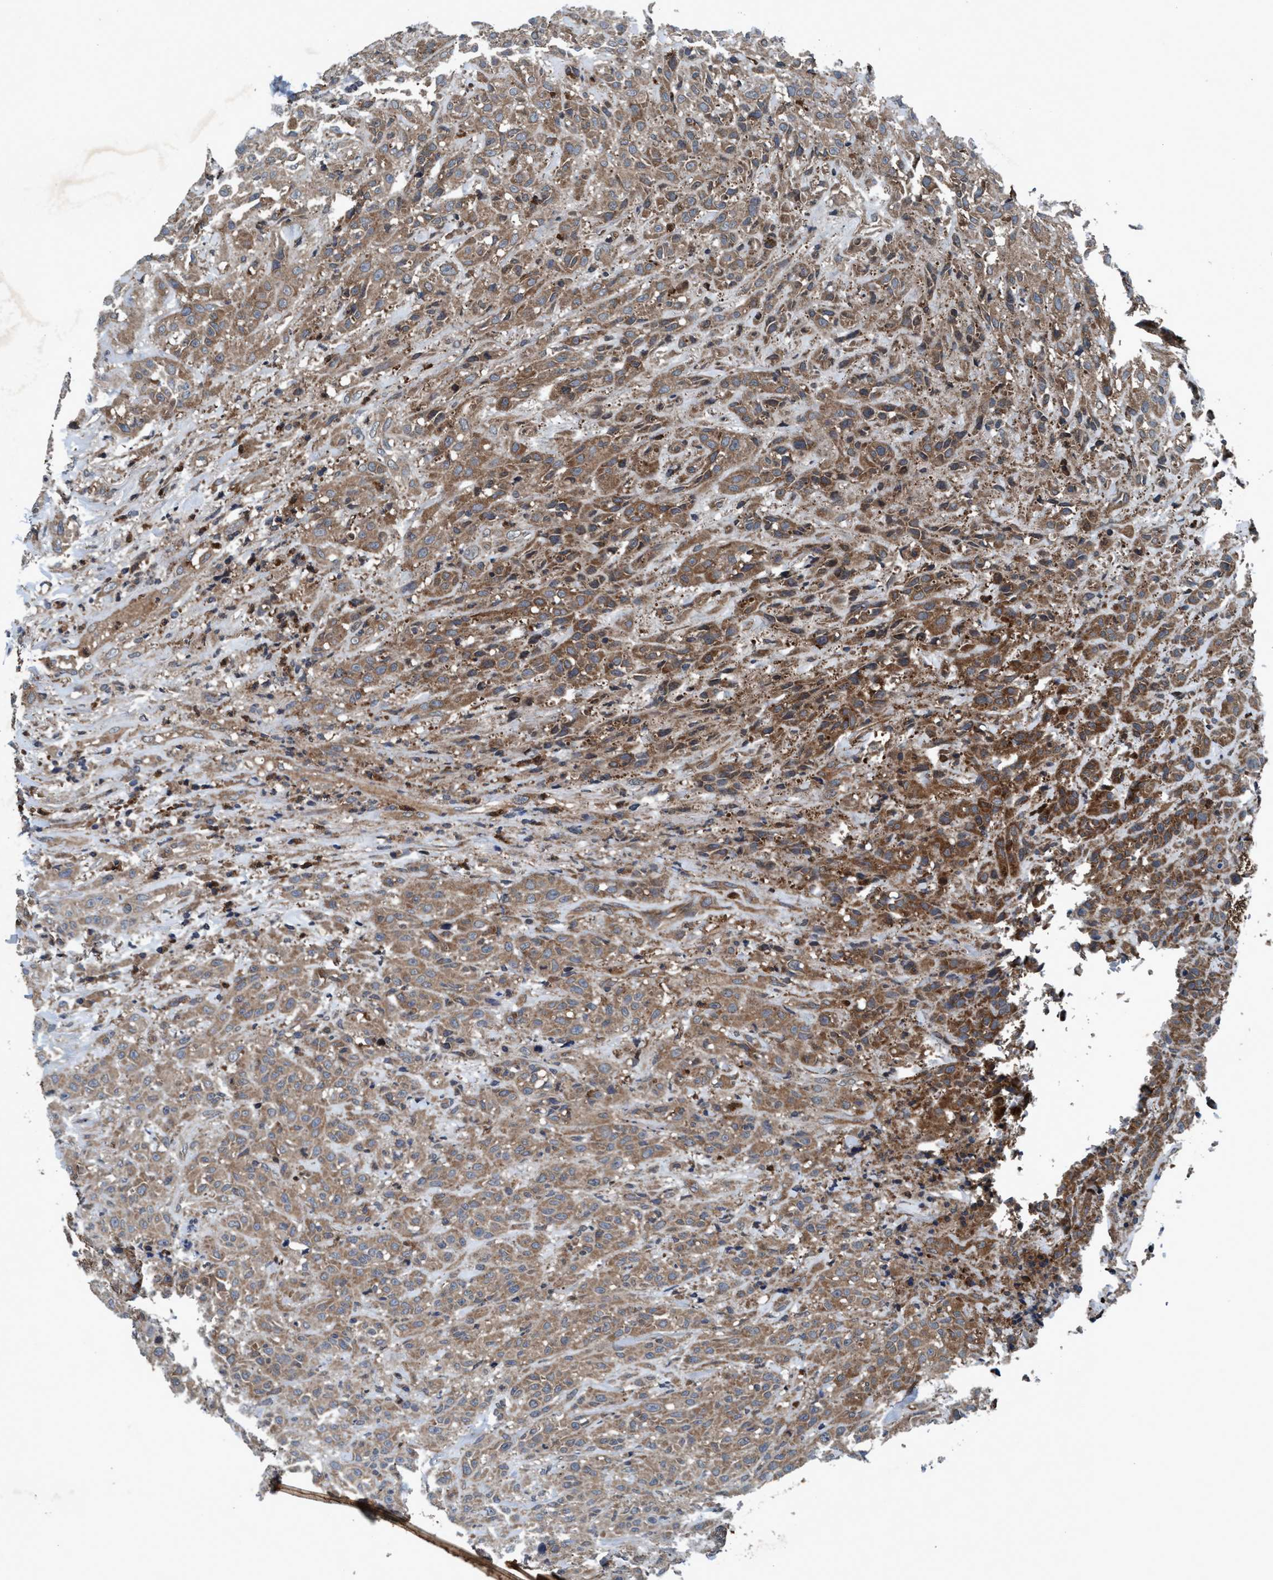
{"staining": {"intensity": "moderate", "quantity": ">75%", "location": "cytoplasmic/membranous"}, "tissue": "head and neck cancer", "cell_type": "Tumor cells", "image_type": "cancer", "snomed": [{"axis": "morphology", "description": "Squamous cell carcinoma, NOS"}, {"axis": "topography", "description": "Head-Neck"}], "caption": "Protein expression by immunohistochemistry (IHC) shows moderate cytoplasmic/membranous positivity in approximately >75% of tumor cells in head and neck cancer. Nuclei are stained in blue.", "gene": "AKT1S1", "patient": {"sex": "male", "age": 62}}